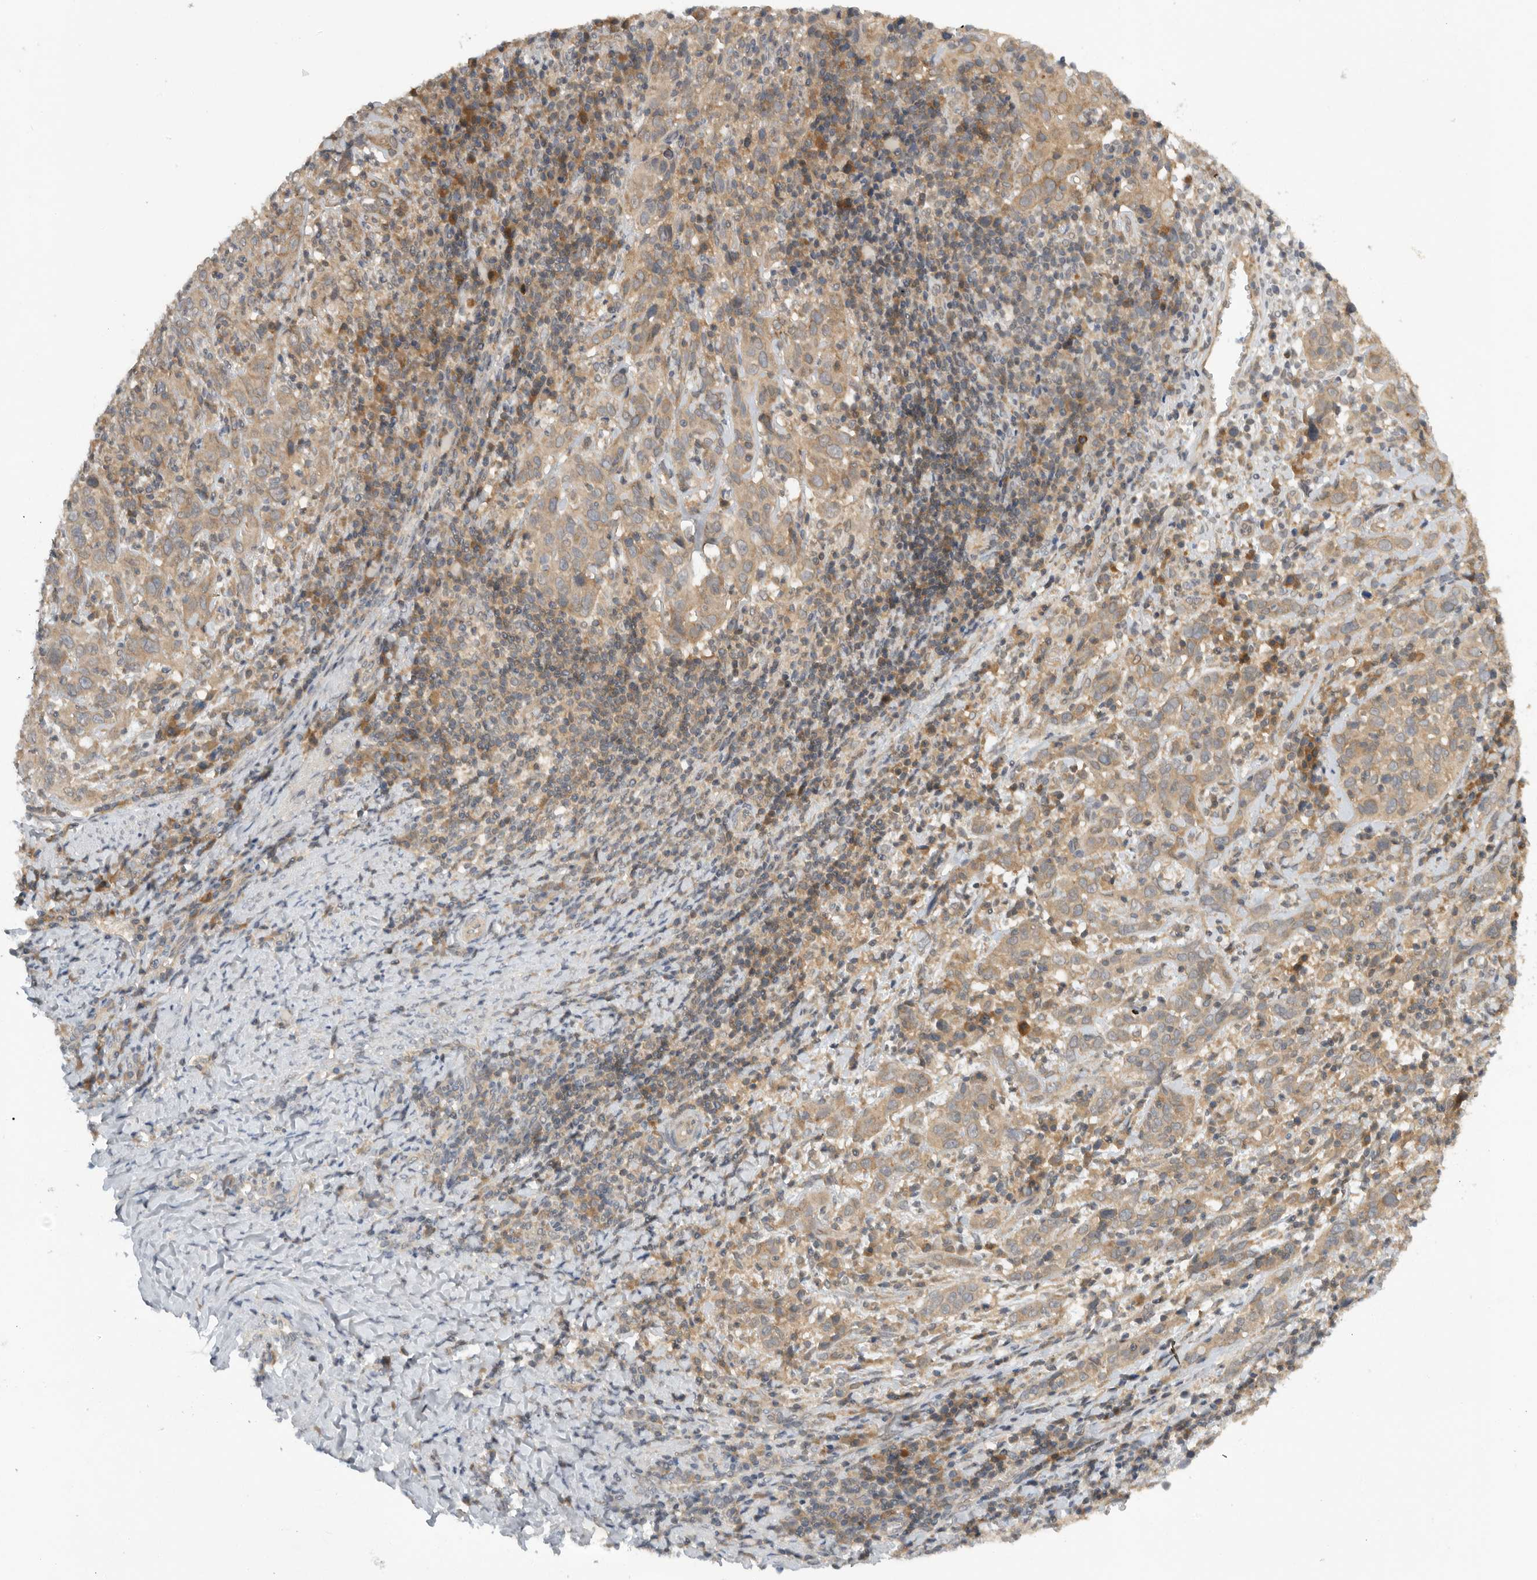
{"staining": {"intensity": "weak", "quantity": ">75%", "location": "cytoplasmic/membranous"}, "tissue": "cervical cancer", "cell_type": "Tumor cells", "image_type": "cancer", "snomed": [{"axis": "morphology", "description": "Squamous cell carcinoma, NOS"}, {"axis": "topography", "description": "Cervix"}], "caption": "Approximately >75% of tumor cells in squamous cell carcinoma (cervical) demonstrate weak cytoplasmic/membranous protein staining as visualized by brown immunohistochemical staining.", "gene": "AASDHPPT", "patient": {"sex": "female", "age": 46}}